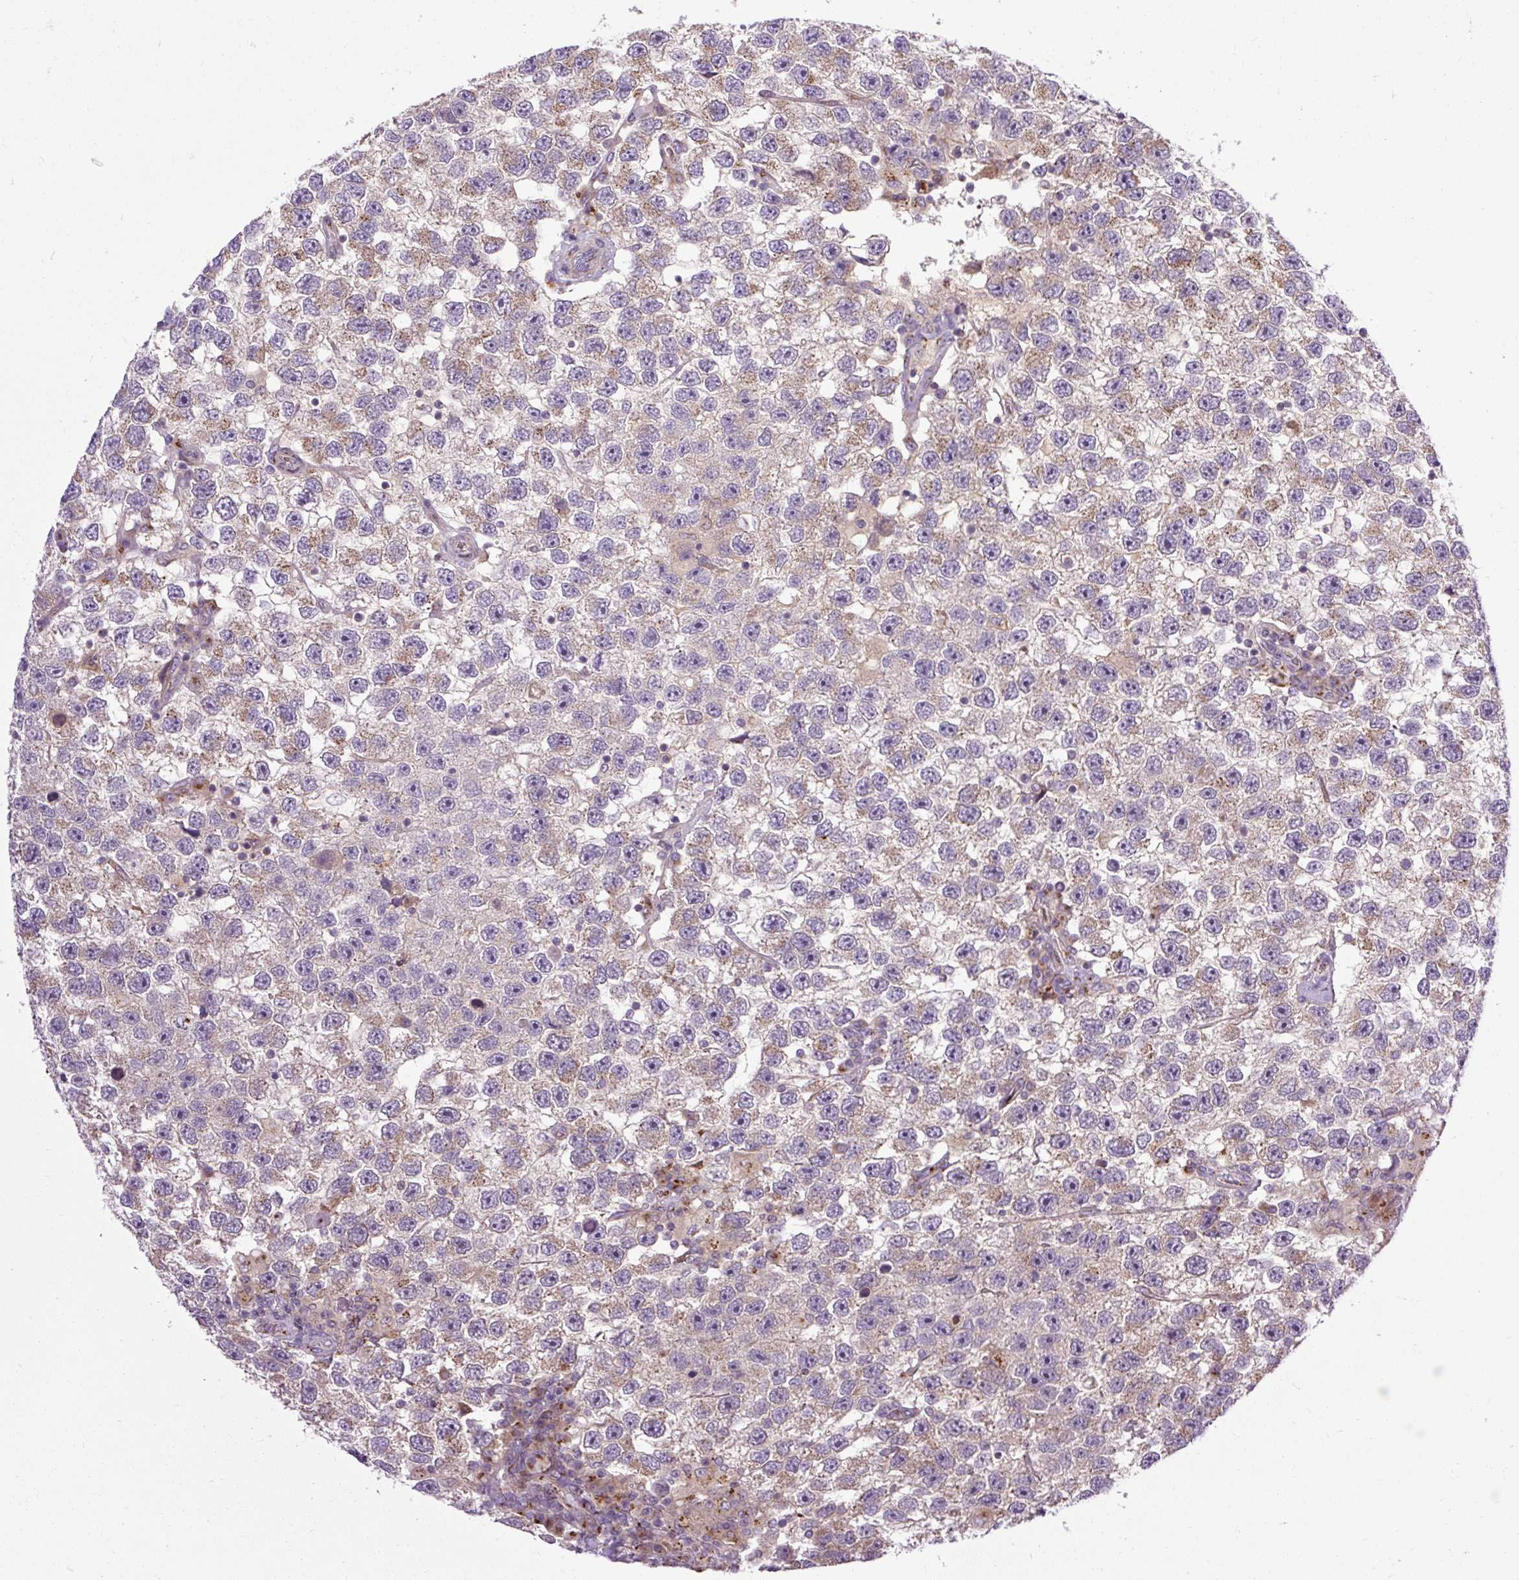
{"staining": {"intensity": "moderate", "quantity": "<25%", "location": "cytoplasmic/membranous"}, "tissue": "testis cancer", "cell_type": "Tumor cells", "image_type": "cancer", "snomed": [{"axis": "morphology", "description": "Seminoma, NOS"}, {"axis": "topography", "description": "Testis"}], "caption": "About <25% of tumor cells in seminoma (testis) demonstrate moderate cytoplasmic/membranous protein positivity as visualized by brown immunohistochemical staining.", "gene": "MSMP", "patient": {"sex": "male", "age": 26}}